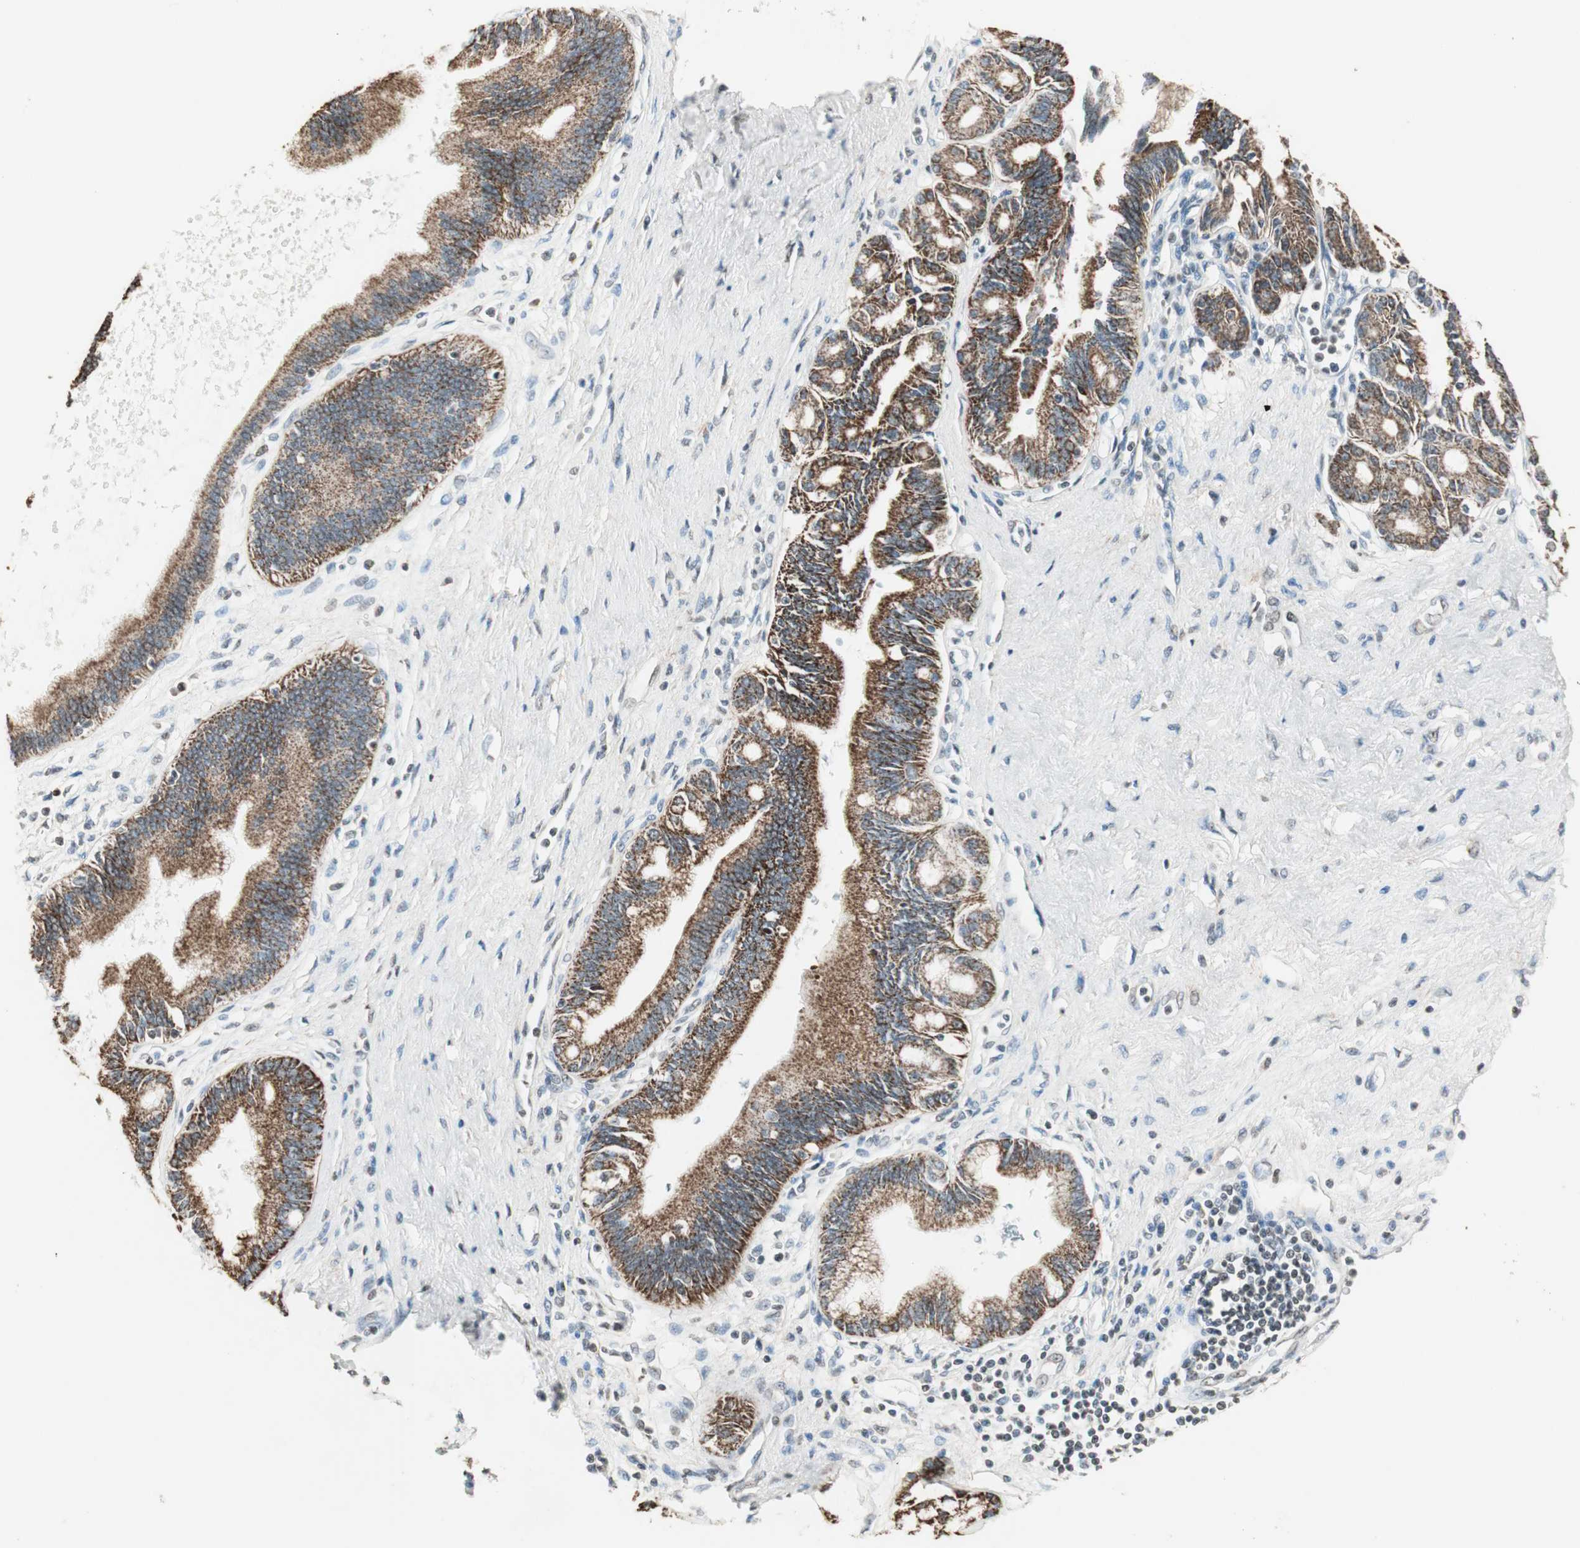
{"staining": {"intensity": "strong", "quantity": ">75%", "location": "cytoplasmic/membranous"}, "tissue": "pancreatic cancer", "cell_type": "Tumor cells", "image_type": "cancer", "snomed": [{"axis": "morphology", "description": "Adenocarcinoma, NOS"}, {"axis": "topography", "description": "Pancreas"}], "caption": "IHC (DAB (3,3'-diaminobenzidine)) staining of adenocarcinoma (pancreatic) reveals strong cytoplasmic/membranous protein staining in approximately >75% of tumor cells.", "gene": "PRELID1", "patient": {"sex": "male", "age": 59}}